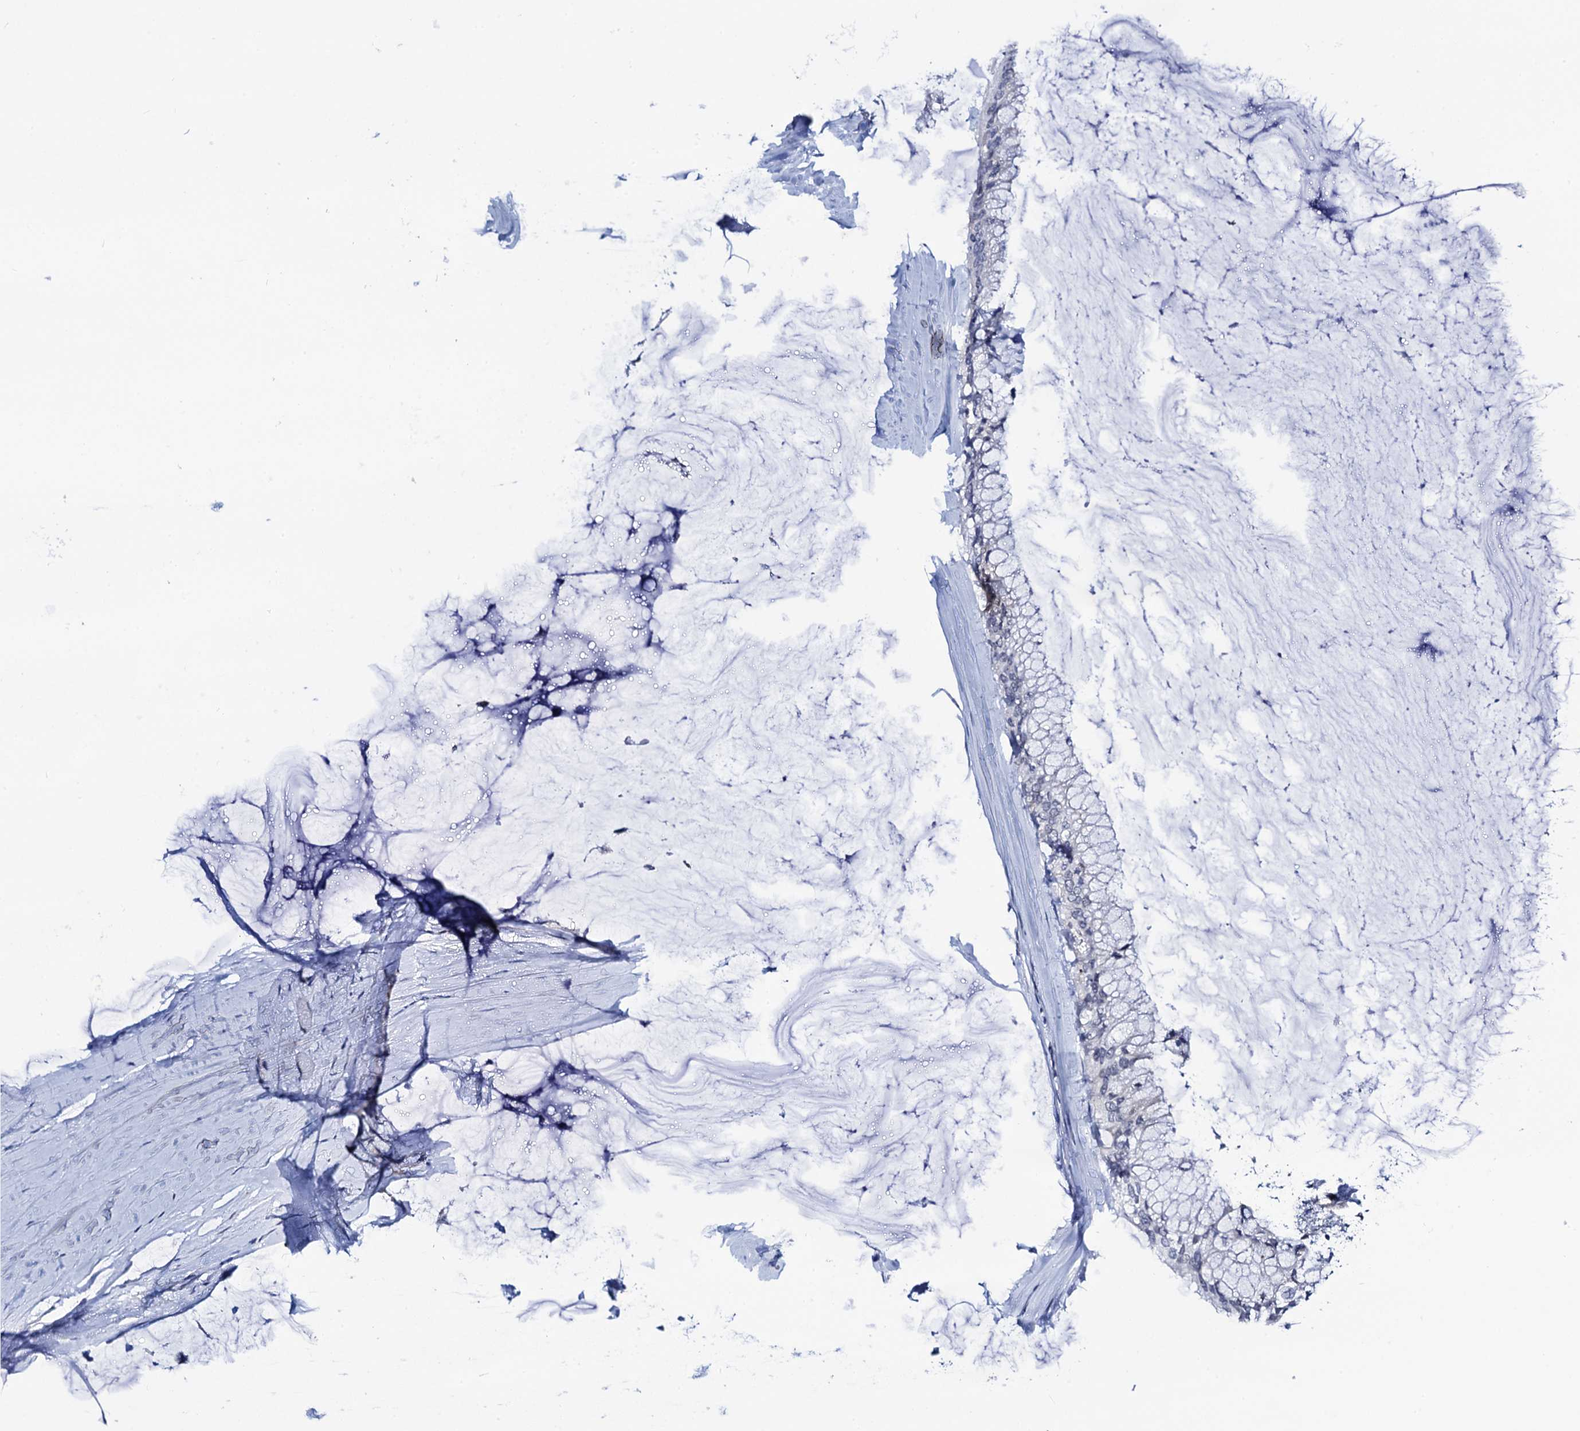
{"staining": {"intensity": "negative", "quantity": "none", "location": "none"}, "tissue": "ovarian cancer", "cell_type": "Tumor cells", "image_type": "cancer", "snomed": [{"axis": "morphology", "description": "Cystadenocarcinoma, mucinous, NOS"}, {"axis": "topography", "description": "Ovary"}], "caption": "Tumor cells are negative for brown protein staining in ovarian cancer (mucinous cystadenocarcinoma).", "gene": "C16orf87", "patient": {"sex": "female", "age": 39}}